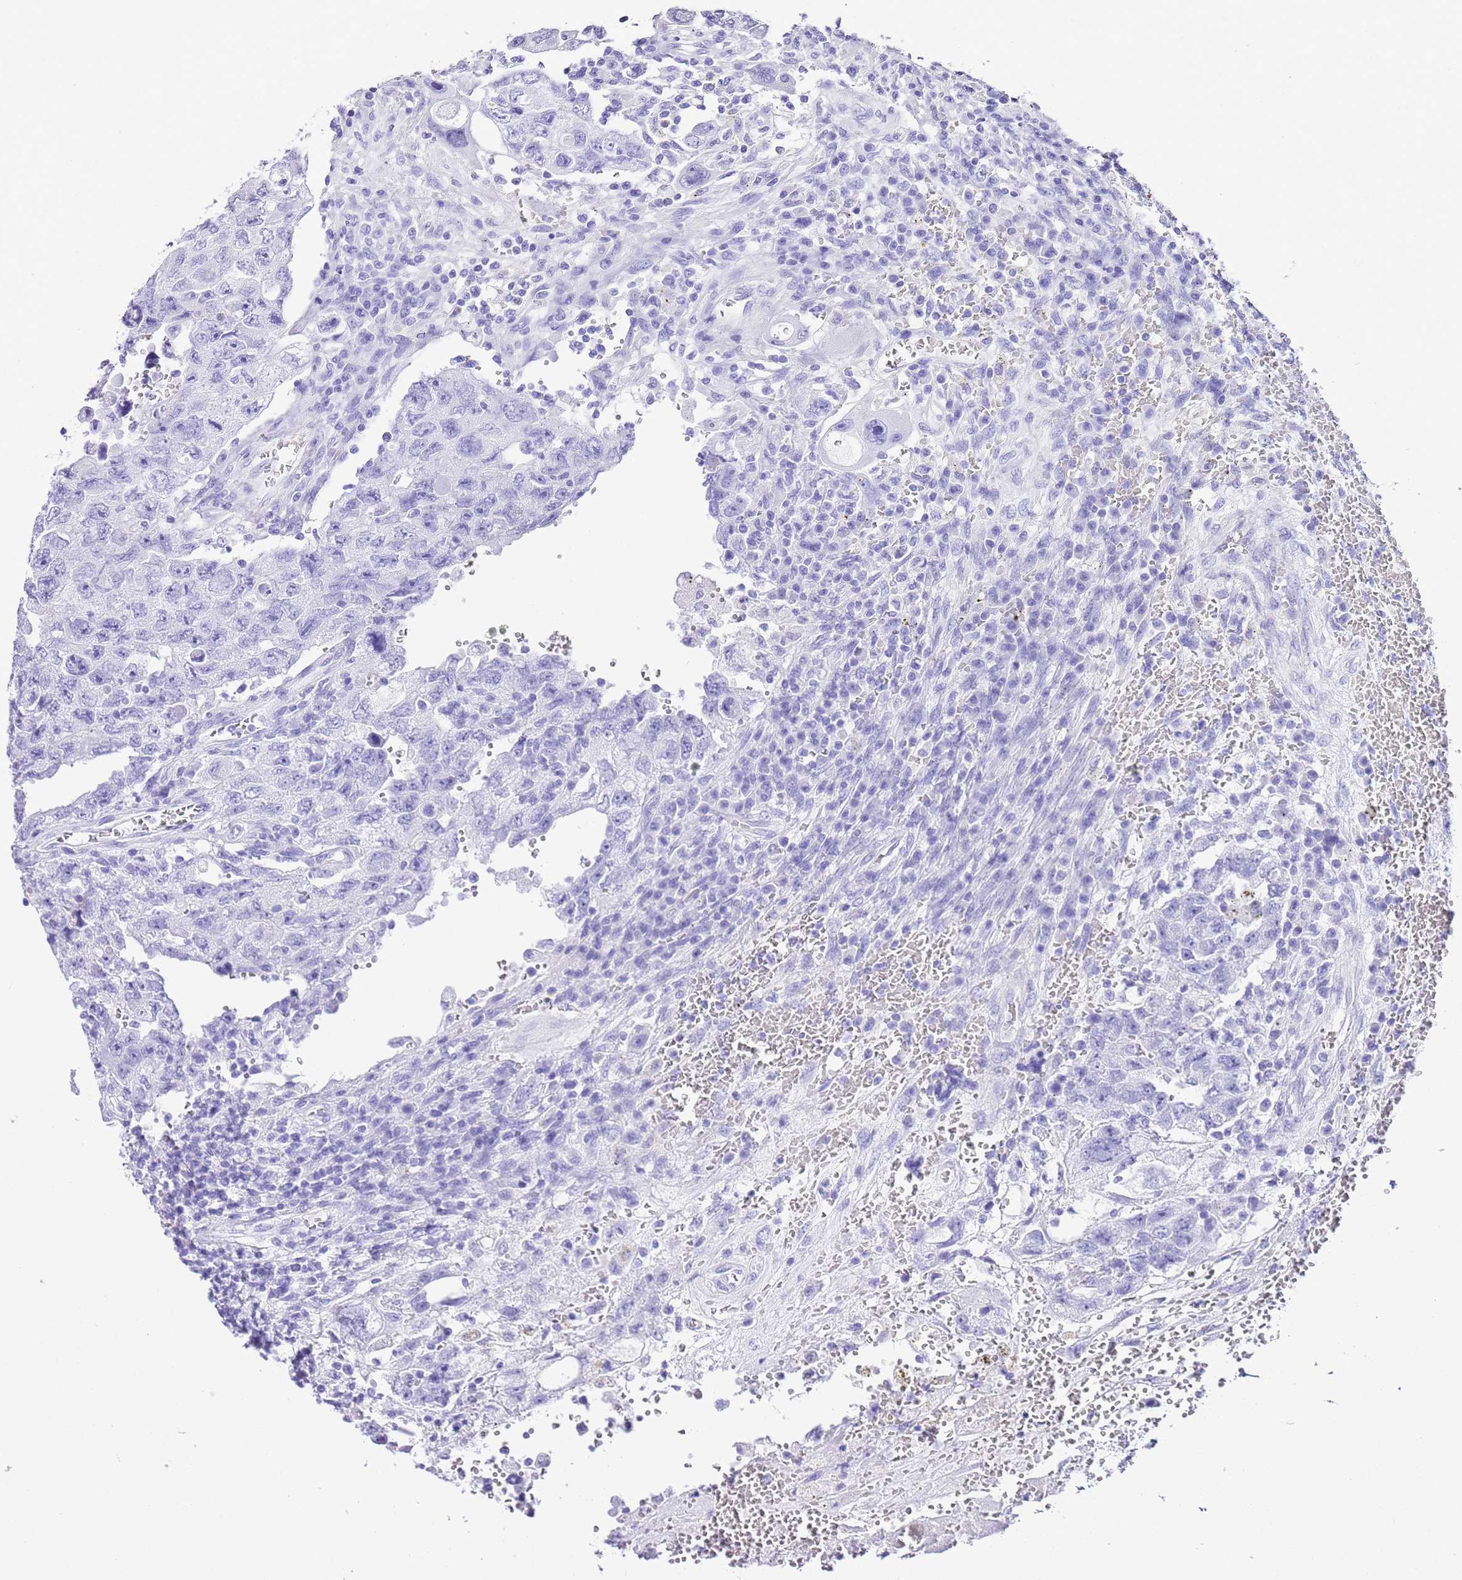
{"staining": {"intensity": "negative", "quantity": "none", "location": "none"}, "tissue": "testis cancer", "cell_type": "Tumor cells", "image_type": "cancer", "snomed": [{"axis": "morphology", "description": "Carcinoma, Embryonal, NOS"}, {"axis": "topography", "description": "Testis"}], "caption": "Immunohistochemistry (IHC) of human testis cancer (embryonal carcinoma) shows no positivity in tumor cells. The staining was performed using DAB (3,3'-diaminobenzidine) to visualize the protein expression in brown, while the nuclei were stained in blue with hematoxylin (Magnification: 20x).", "gene": "KCNC1", "patient": {"sex": "male", "age": 26}}